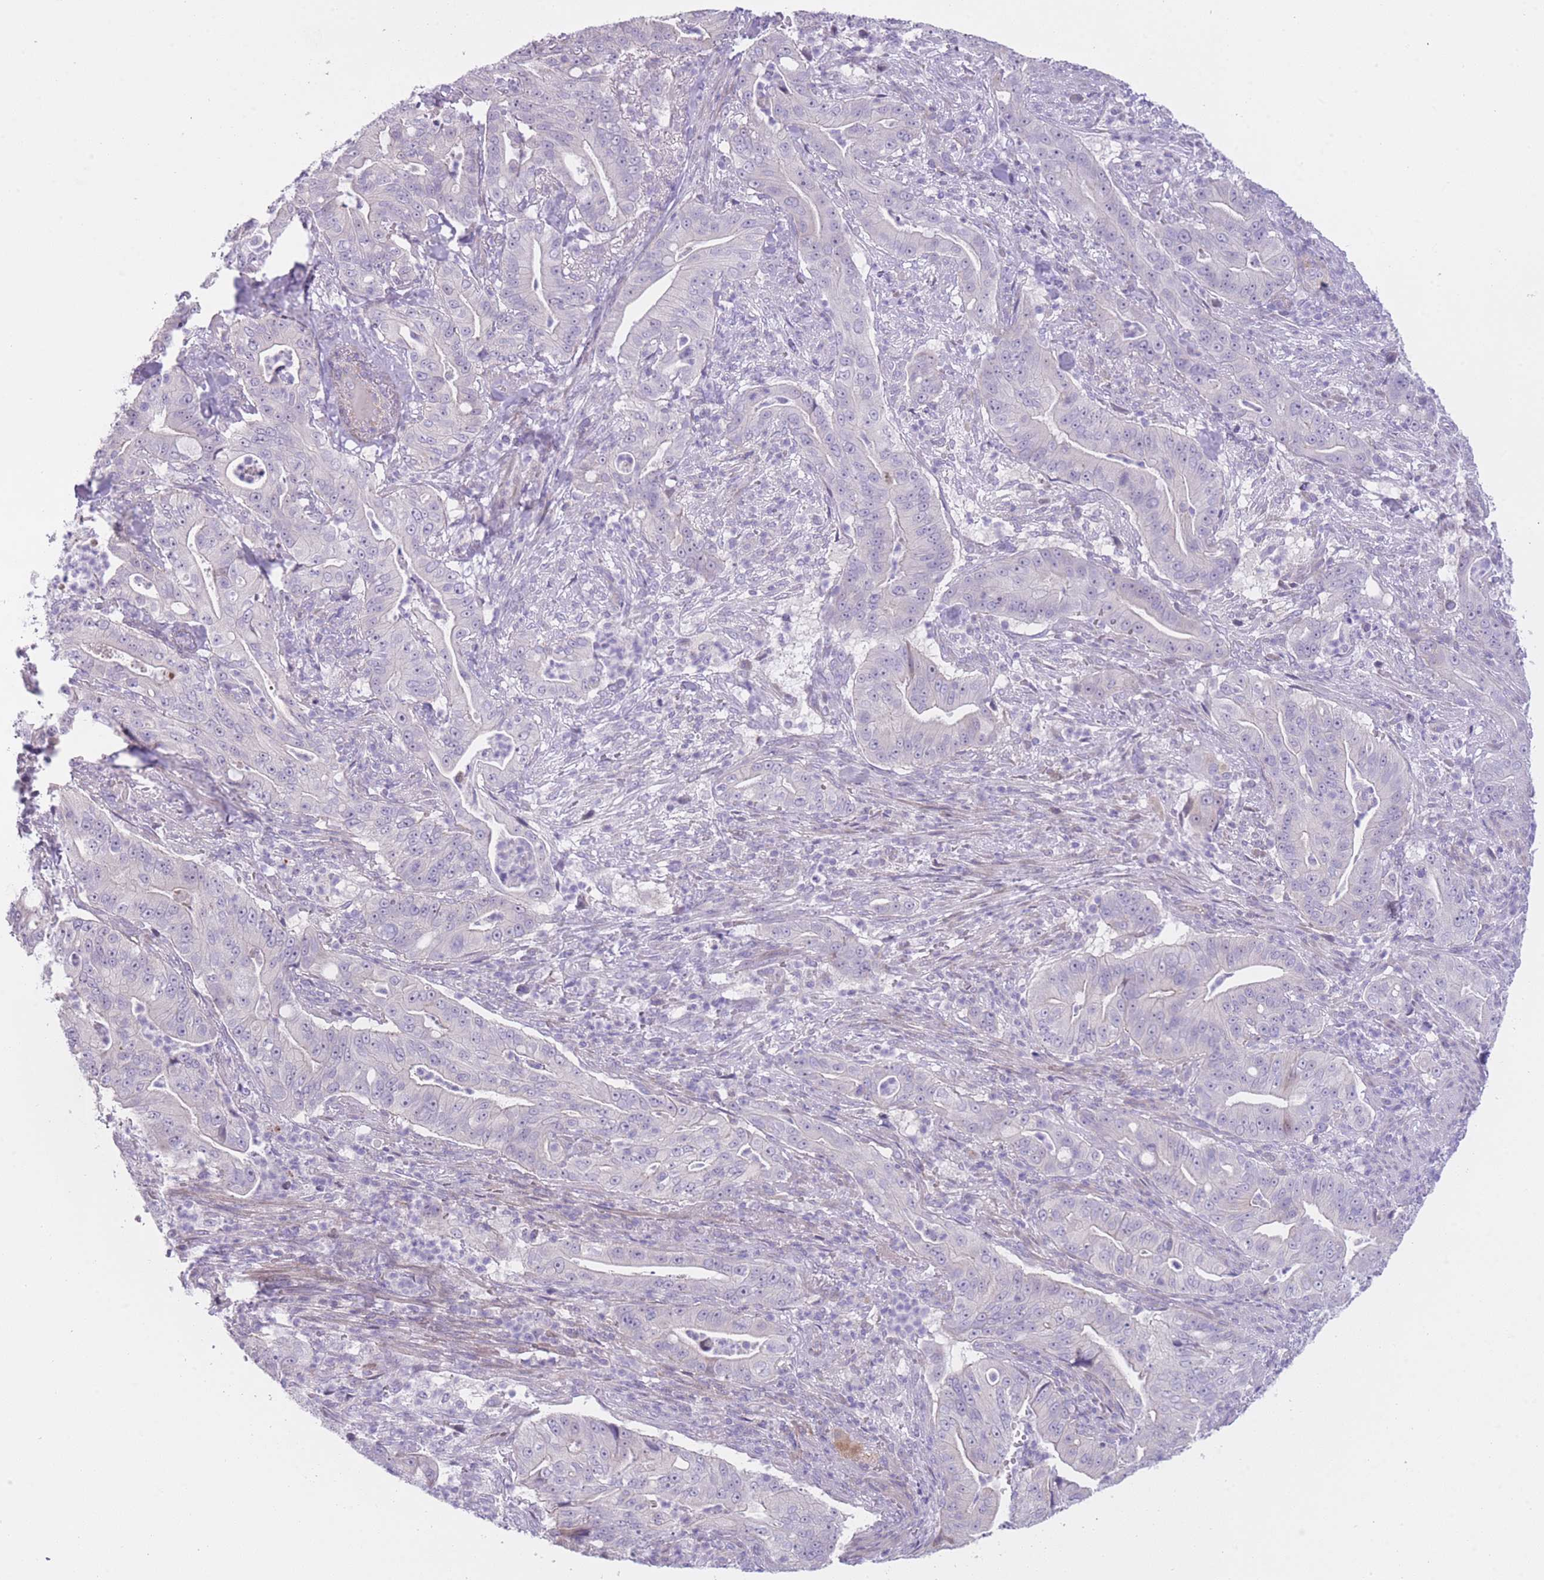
{"staining": {"intensity": "negative", "quantity": "none", "location": "none"}, "tissue": "pancreatic cancer", "cell_type": "Tumor cells", "image_type": "cancer", "snomed": [{"axis": "morphology", "description": "Adenocarcinoma, NOS"}, {"axis": "topography", "description": "Pancreas"}], "caption": "Pancreatic adenocarcinoma was stained to show a protein in brown. There is no significant positivity in tumor cells.", "gene": "IMPG1", "patient": {"sex": "male", "age": 71}}